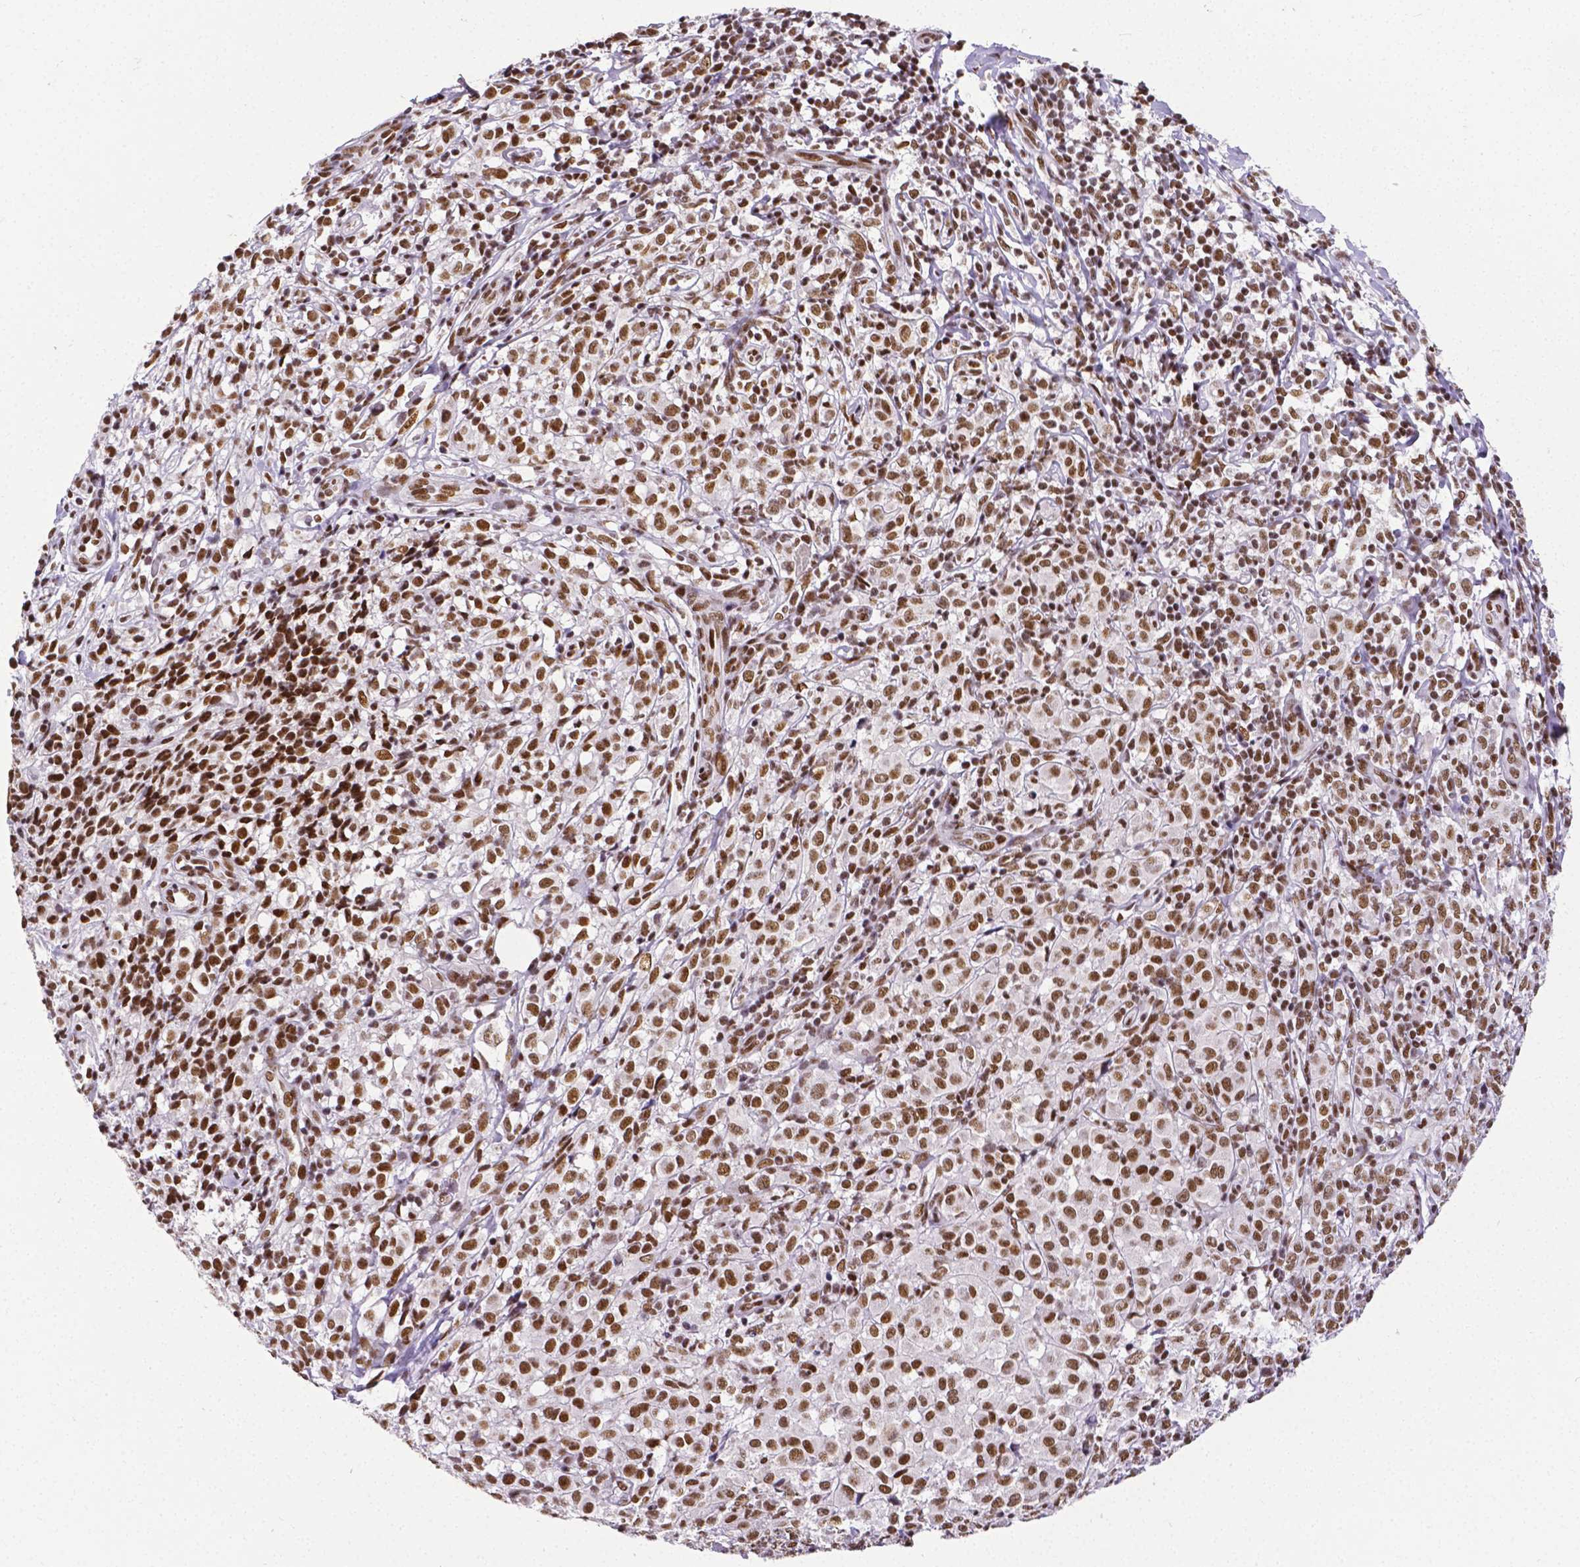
{"staining": {"intensity": "strong", "quantity": ">75%", "location": "nuclear"}, "tissue": "melanoma", "cell_type": "Tumor cells", "image_type": "cancer", "snomed": [{"axis": "morphology", "description": "Malignant melanoma, NOS"}, {"axis": "topography", "description": "Skin"}], "caption": "Human malignant melanoma stained with a protein marker displays strong staining in tumor cells.", "gene": "REST", "patient": {"sex": "male", "age": 85}}